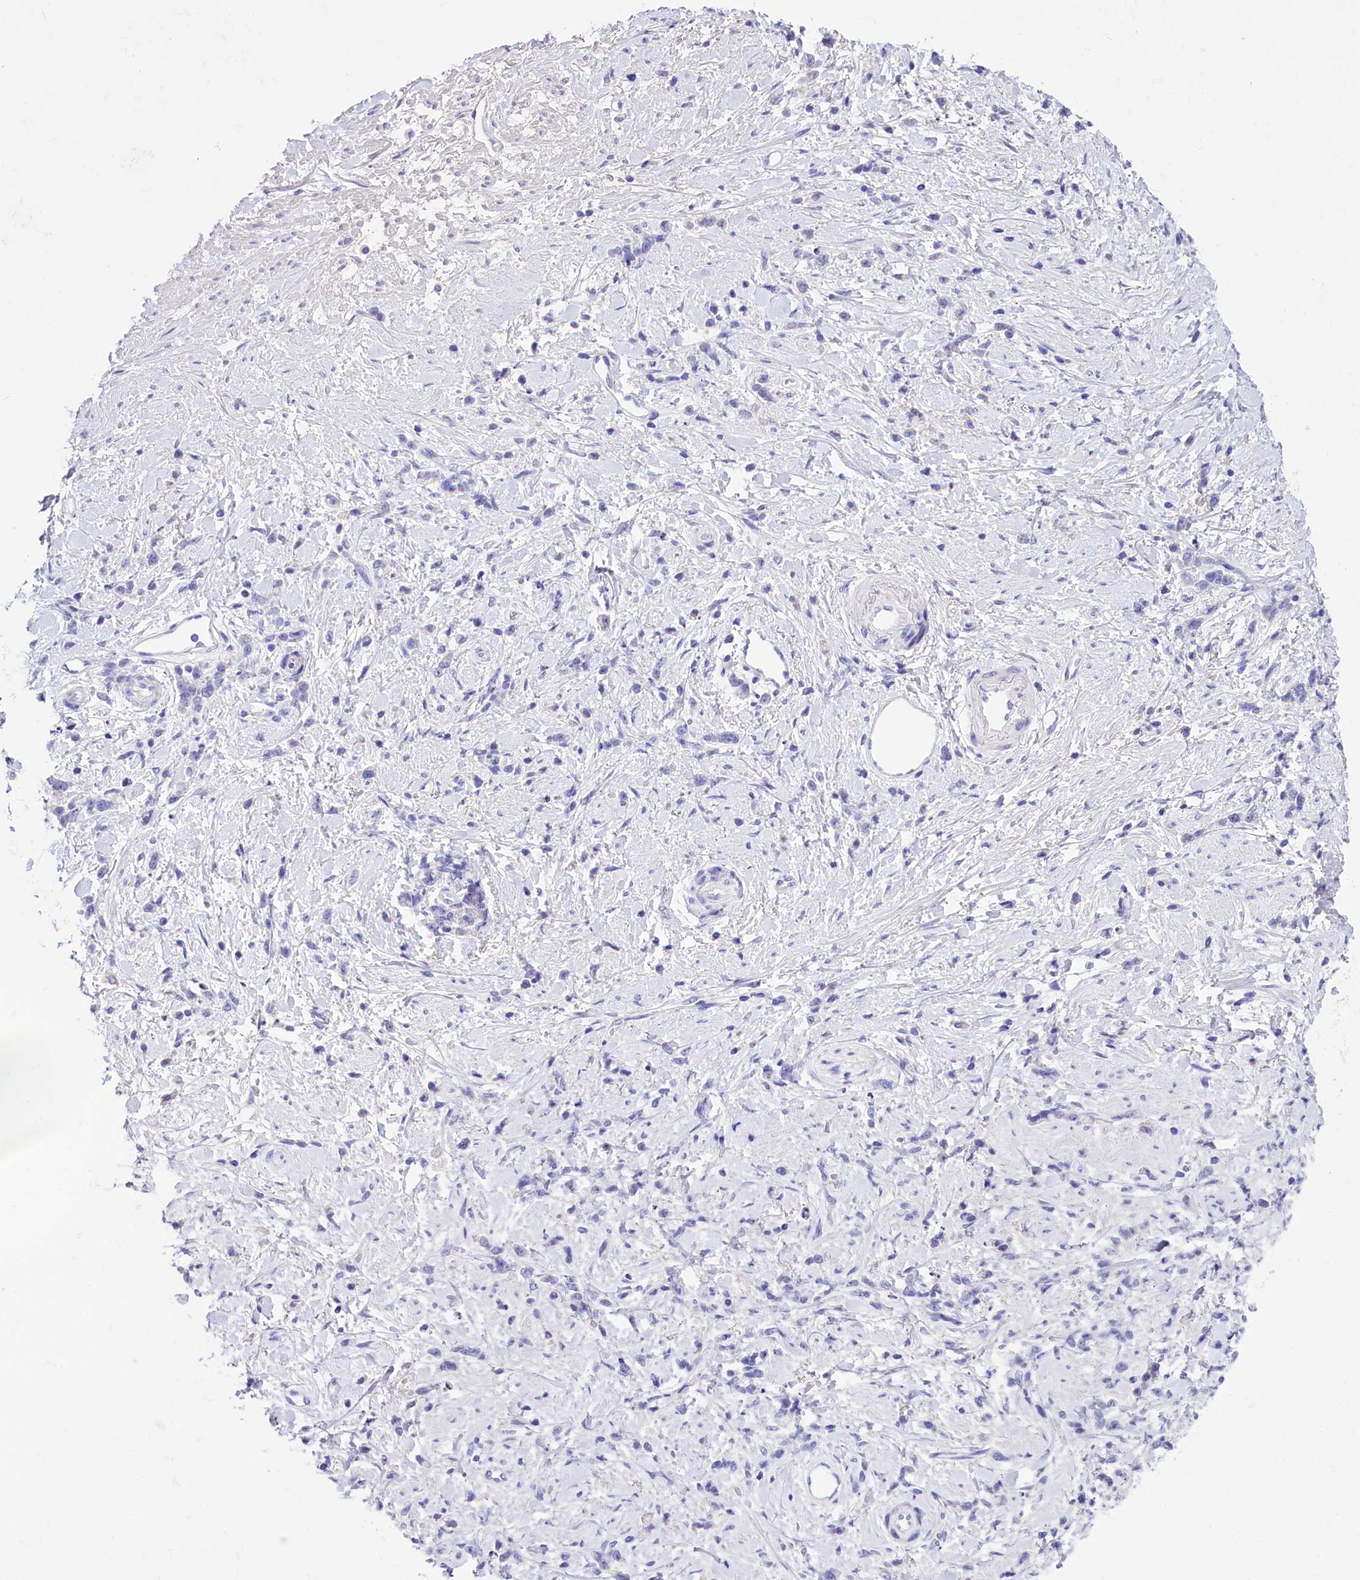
{"staining": {"intensity": "negative", "quantity": "none", "location": "none"}, "tissue": "stomach cancer", "cell_type": "Tumor cells", "image_type": "cancer", "snomed": [{"axis": "morphology", "description": "Adenocarcinoma, NOS"}, {"axis": "topography", "description": "Stomach"}], "caption": "A histopathology image of human stomach adenocarcinoma is negative for staining in tumor cells.", "gene": "TTC36", "patient": {"sex": "female", "age": 60}}